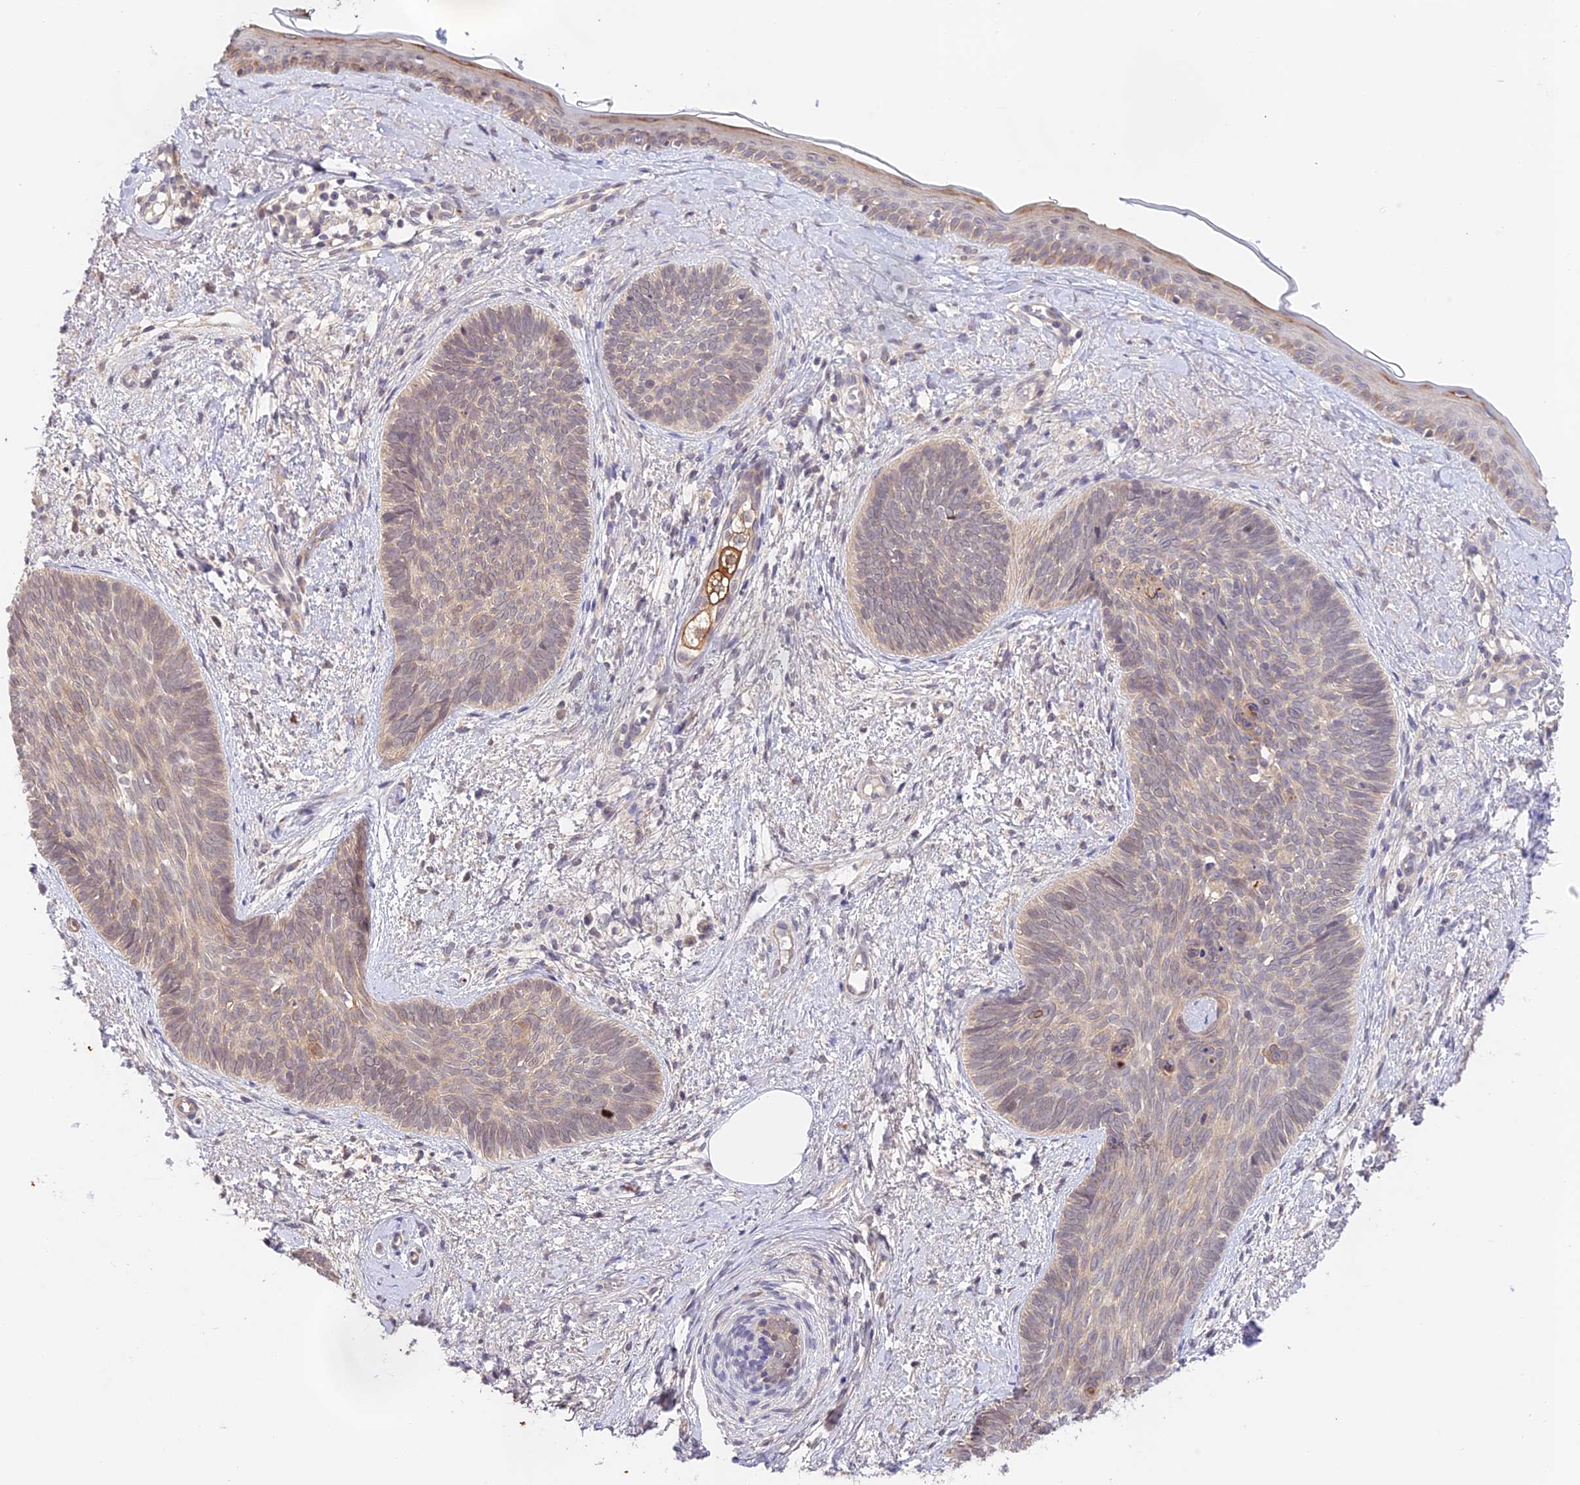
{"staining": {"intensity": "weak", "quantity": "25%-75%", "location": "cytoplasmic/membranous"}, "tissue": "skin cancer", "cell_type": "Tumor cells", "image_type": "cancer", "snomed": [{"axis": "morphology", "description": "Basal cell carcinoma"}, {"axis": "topography", "description": "Skin"}], "caption": "Immunohistochemistry histopathology image of neoplastic tissue: basal cell carcinoma (skin) stained using IHC demonstrates low levels of weak protein expression localized specifically in the cytoplasmic/membranous of tumor cells, appearing as a cytoplasmic/membranous brown color.", "gene": "CAMSAP3", "patient": {"sex": "female", "age": 81}}